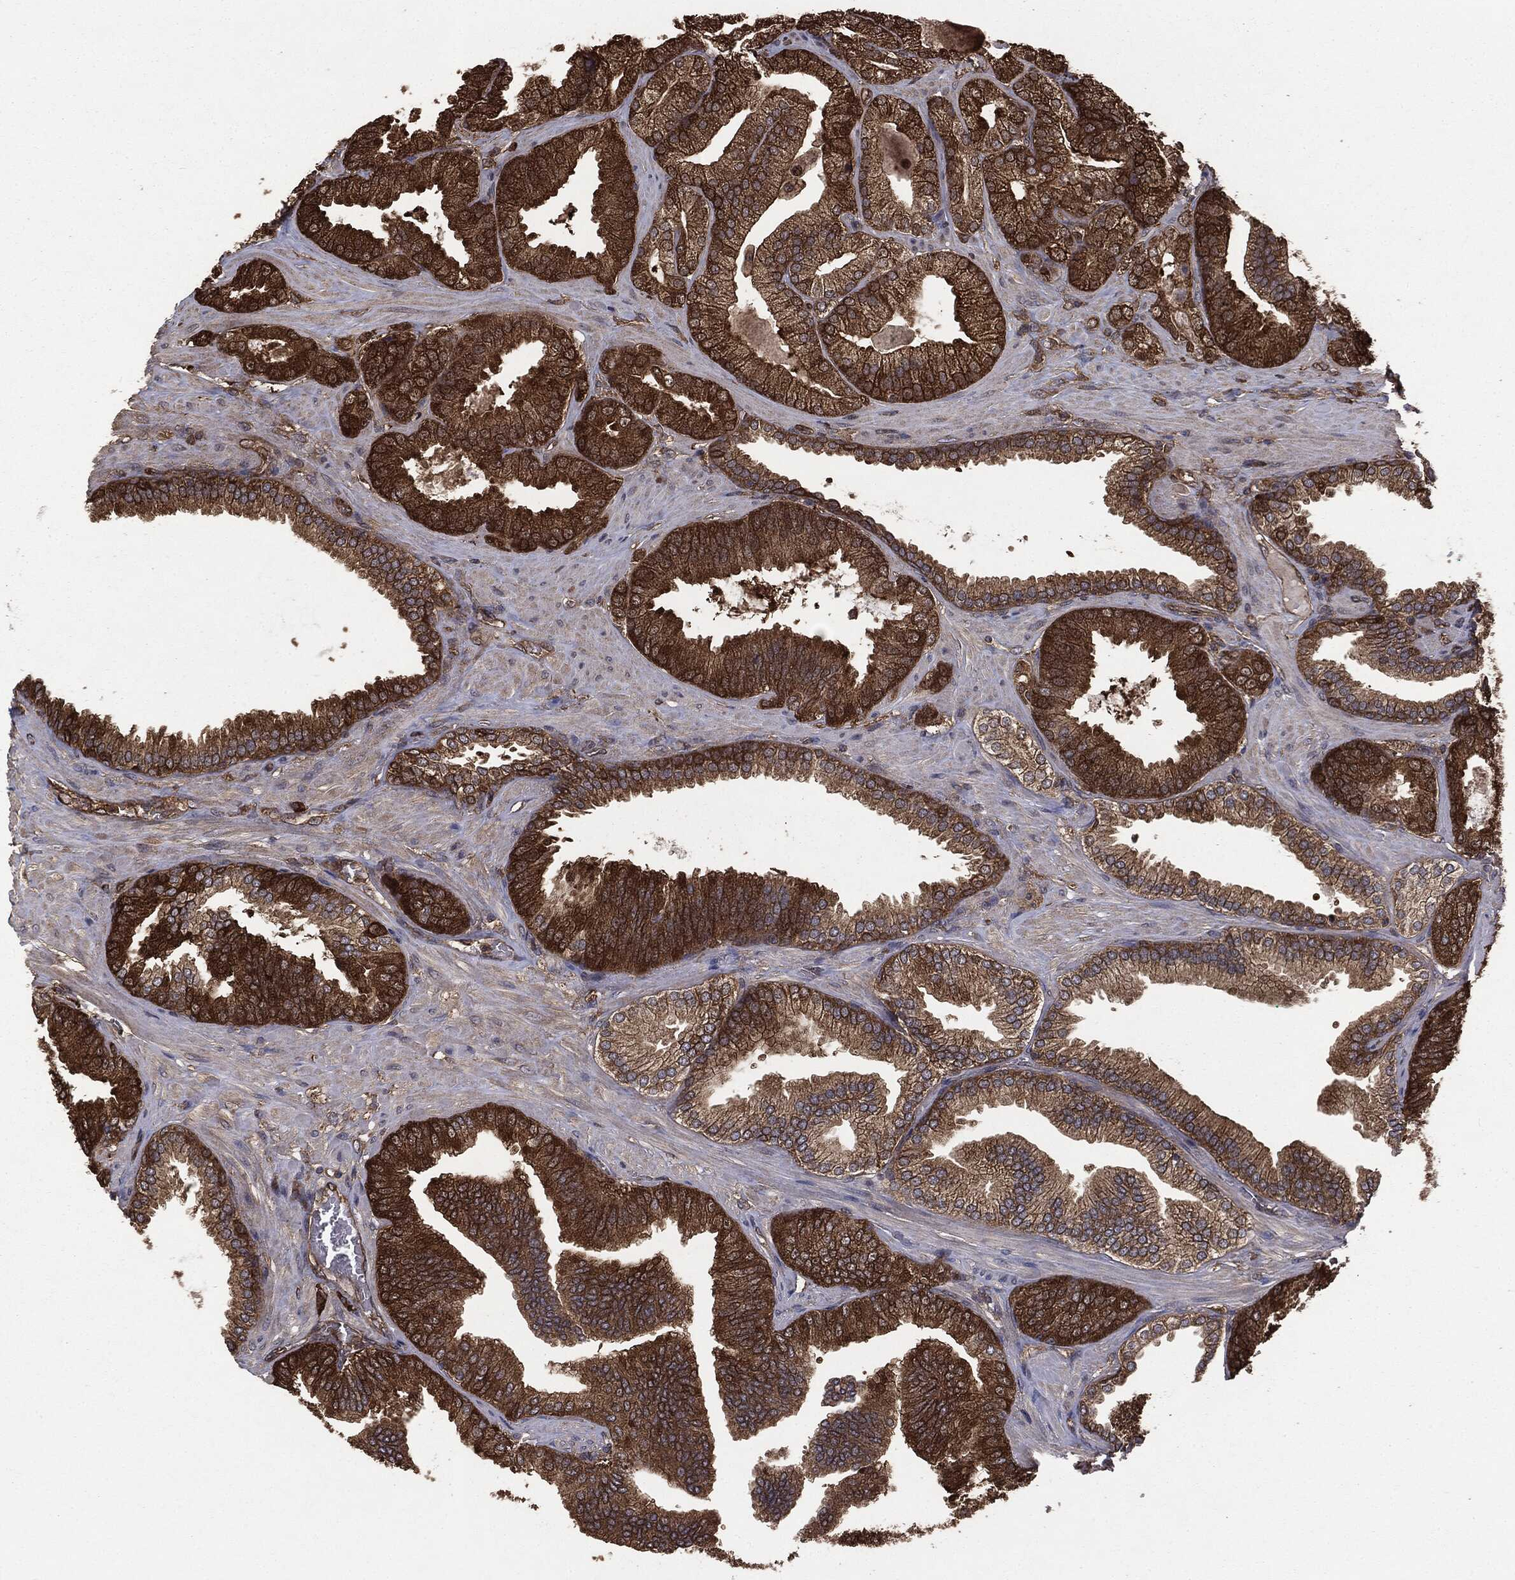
{"staining": {"intensity": "strong", "quantity": ">75%", "location": "cytoplasmic/membranous"}, "tissue": "prostate cancer", "cell_type": "Tumor cells", "image_type": "cancer", "snomed": [{"axis": "morphology", "description": "Adenocarcinoma, High grade"}, {"axis": "topography", "description": "Prostate"}], "caption": "The micrograph reveals a brown stain indicating the presence of a protein in the cytoplasmic/membranous of tumor cells in high-grade adenocarcinoma (prostate).", "gene": "NME1", "patient": {"sex": "male", "age": 68}}